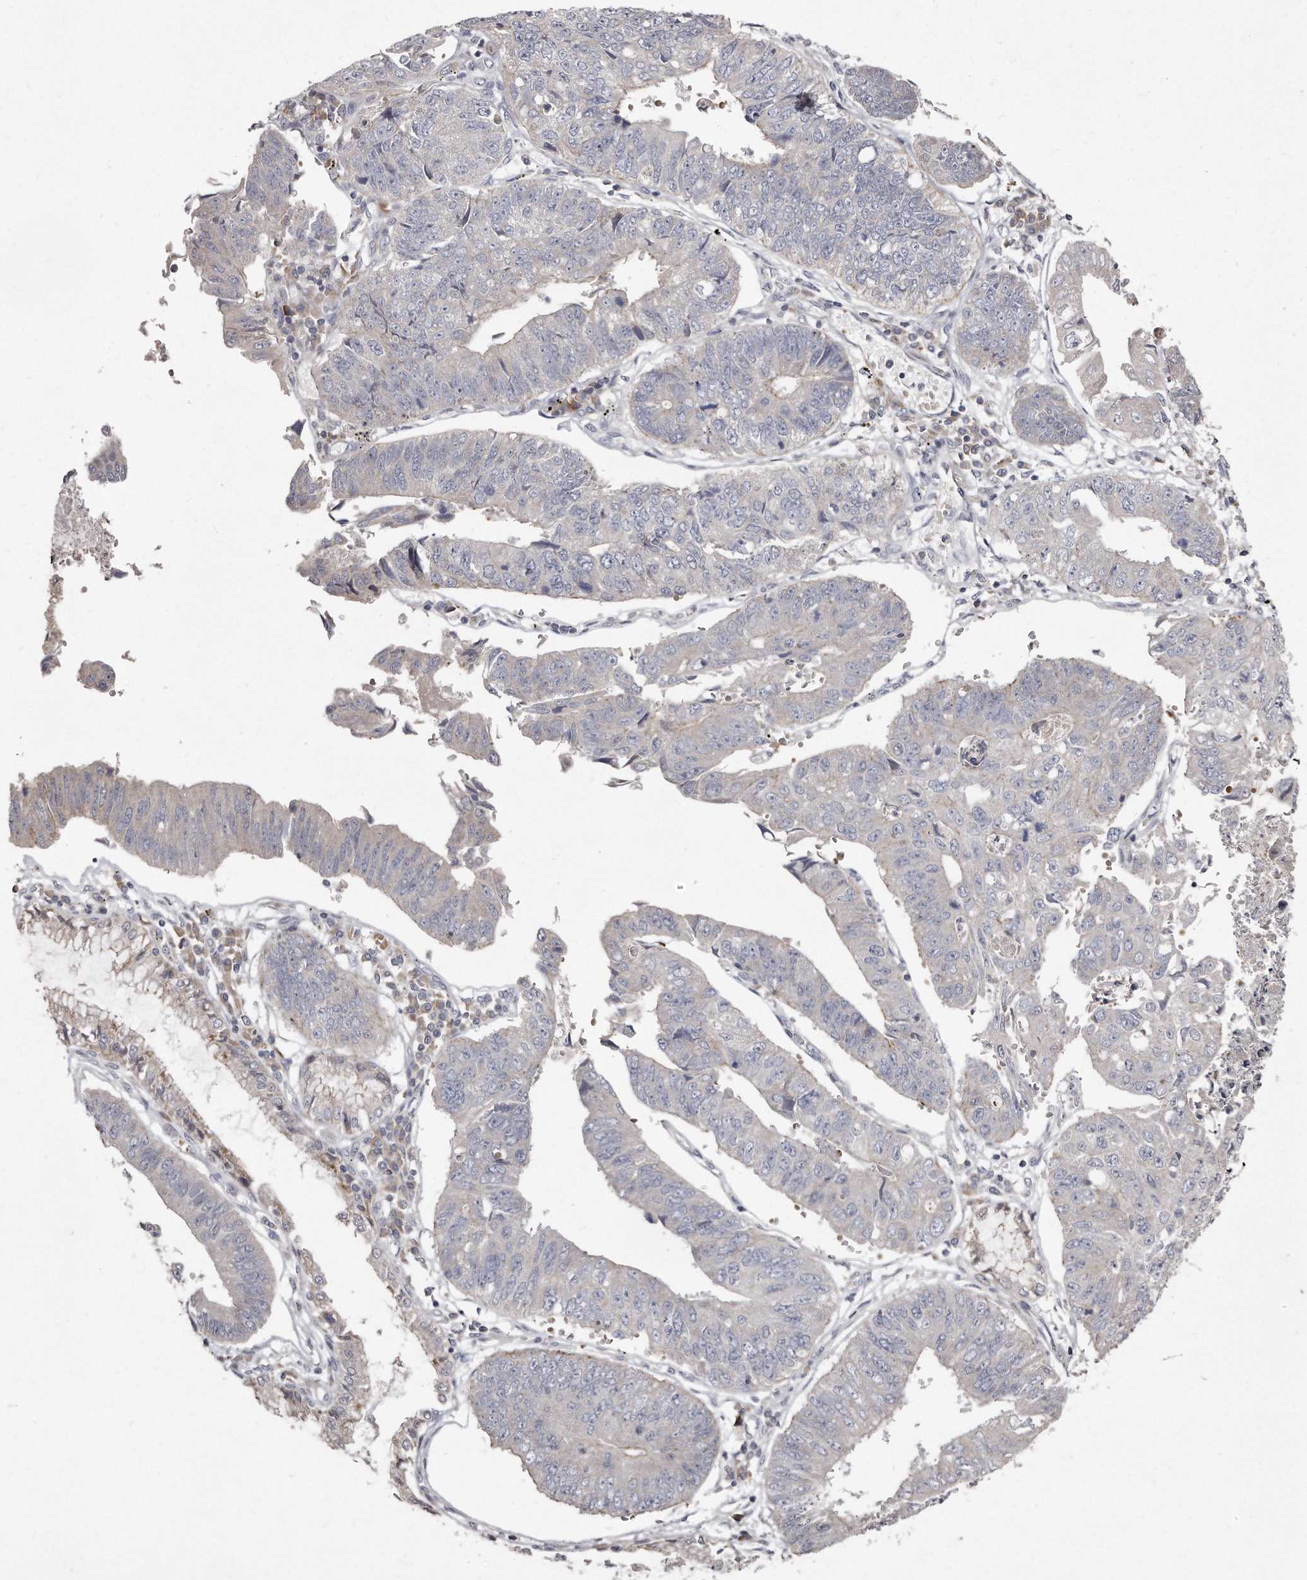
{"staining": {"intensity": "negative", "quantity": "none", "location": "none"}, "tissue": "stomach cancer", "cell_type": "Tumor cells", "image_type": "cancer", "snomed": [{"axis": "morphology", "description": "Adenocarcinoma, NOS"}, {"axis": "topography", "description": "Stomach"}], "caption": "Tumor cells are negative for brown protein staining in stomach cancer.", "gene": "TECR", "patient": {"sex": "male", "age": 59}}